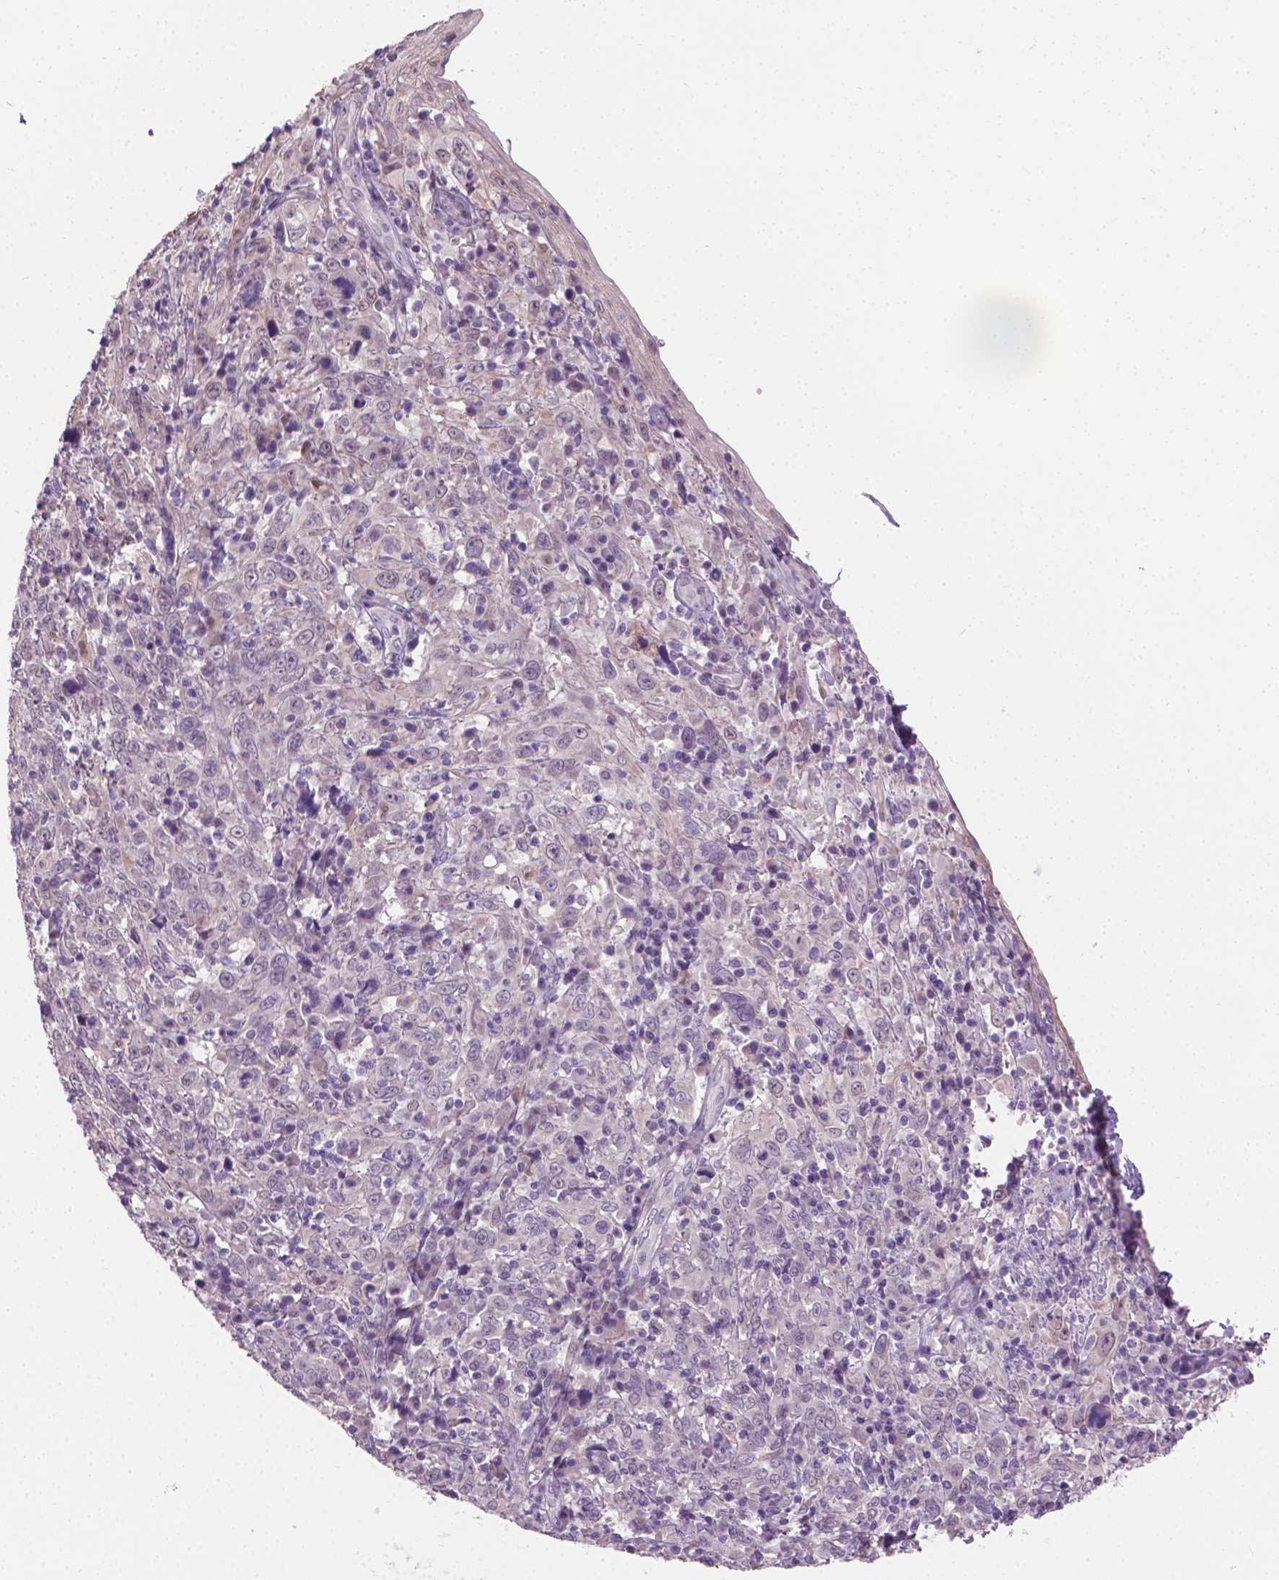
{"staining": {"intensity": "negative", "quantity": "none", "location": "none"}, "tissue": "cervical cancer", "cell_type": "Tumor cells", "image_type": "cancer", "snomed": [{"axis": "morphology", "description": "Squamous cell carcinoma, NOS"}, {"axis": "topography", "description": "Cervix"}], "caption": "An immunohistochemistry histopathology image of cervical cancer is shown. There is no staining in tumor cells of cervical cancer.", "gene": "GSDMA", "patient": {"sex": "female", "age": 46}}